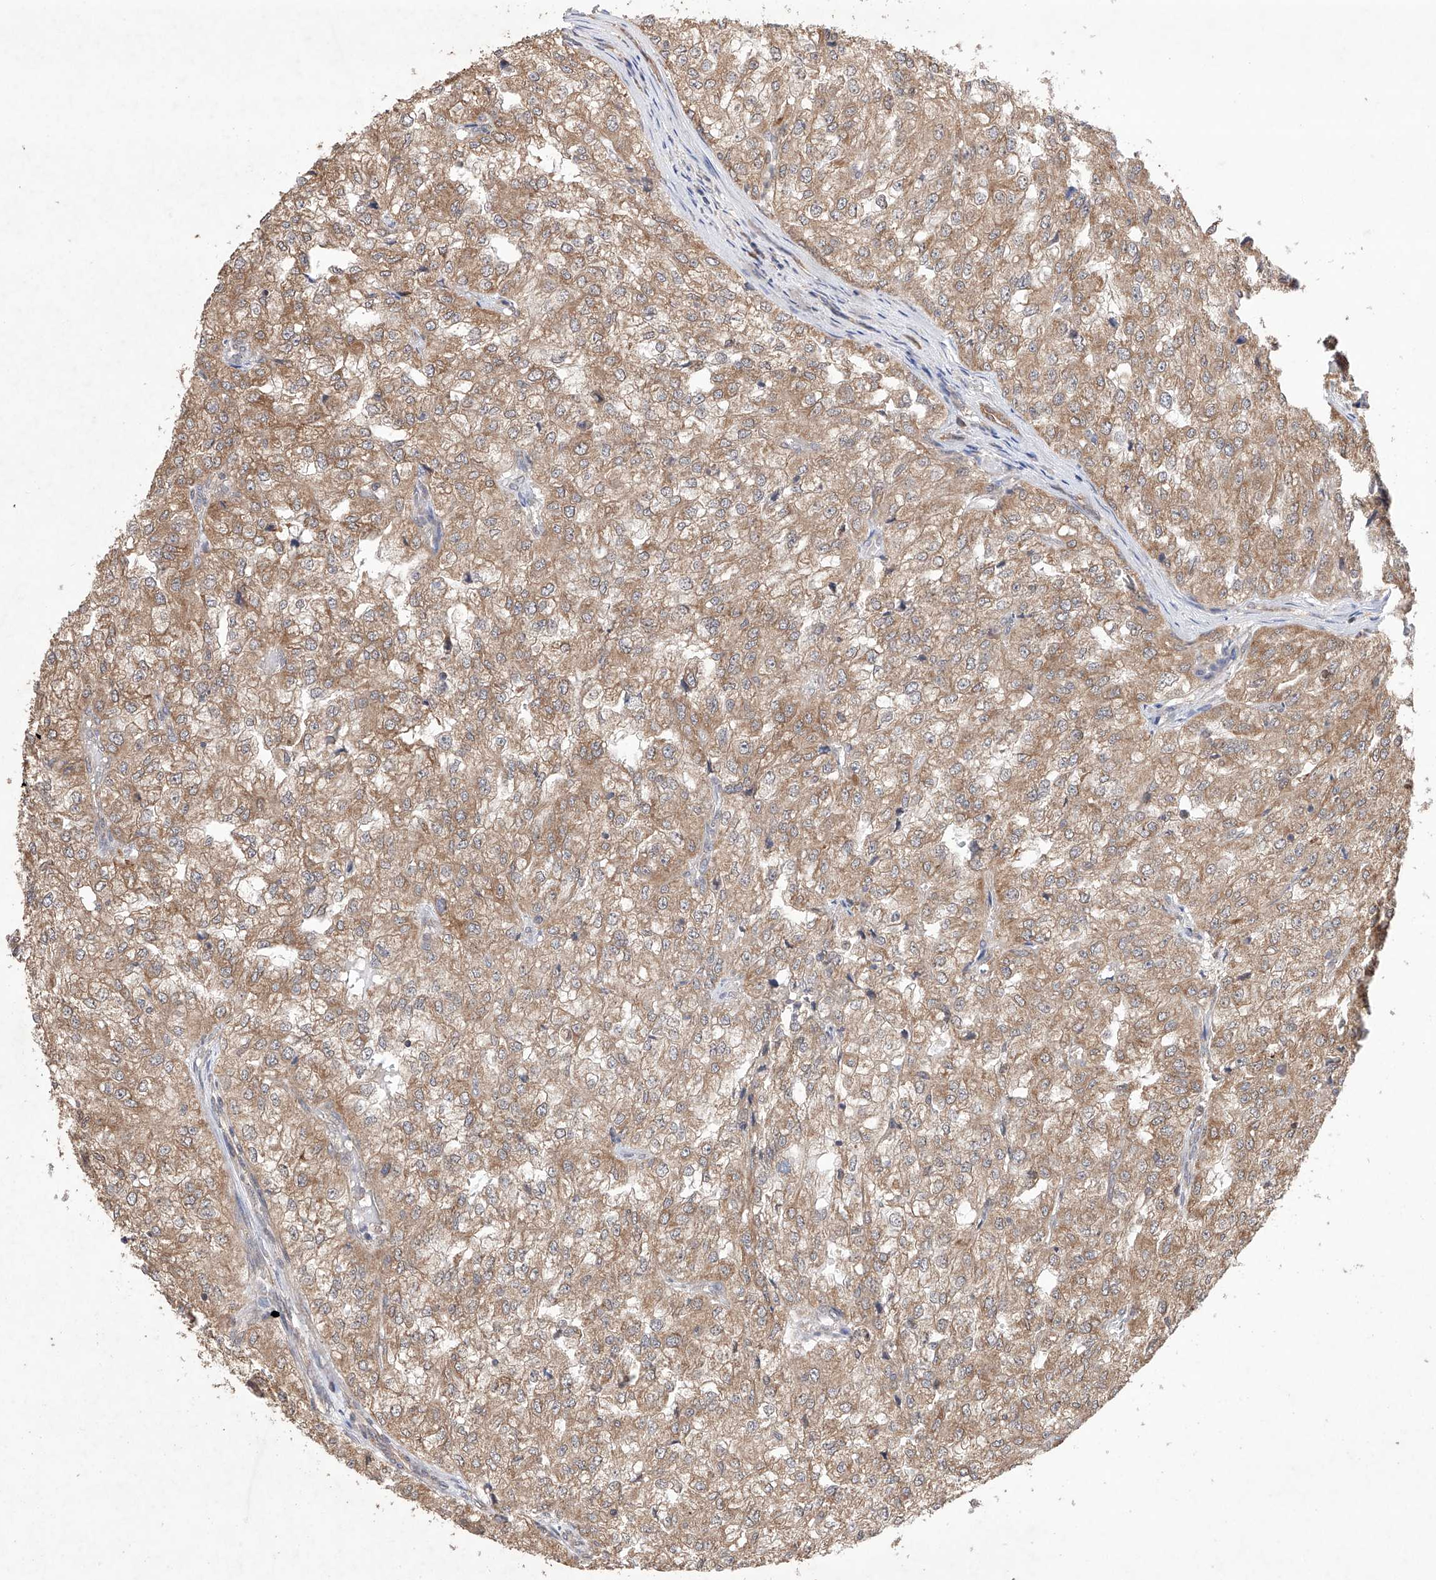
{"staining": {"intensity": "moderate", "quantity": ">75%", "location": "cytoplasmic/membranous"}, "tissue": "renal cancer", "cell_type": "Tumor cells", "image_type": "cancer", "snomed": [{"axis": "morphology", "description": "Adenocarcinoma, NOS"}, {"axis": "topography", "description": "Kidney"}], "caption": "IHC photomicrograph of neoplastic tissue: human renal adenocarcinoma stained using immunohistochemistry (IHC) displays medium levels of moderate protein expression localized specifically in the cytoplasmic/membranous of tumor cells, appearing as a cytoplasmic/membranous brown color.", "gene": "LURAP1", "patient": {"sex": "female", "age": 54}}